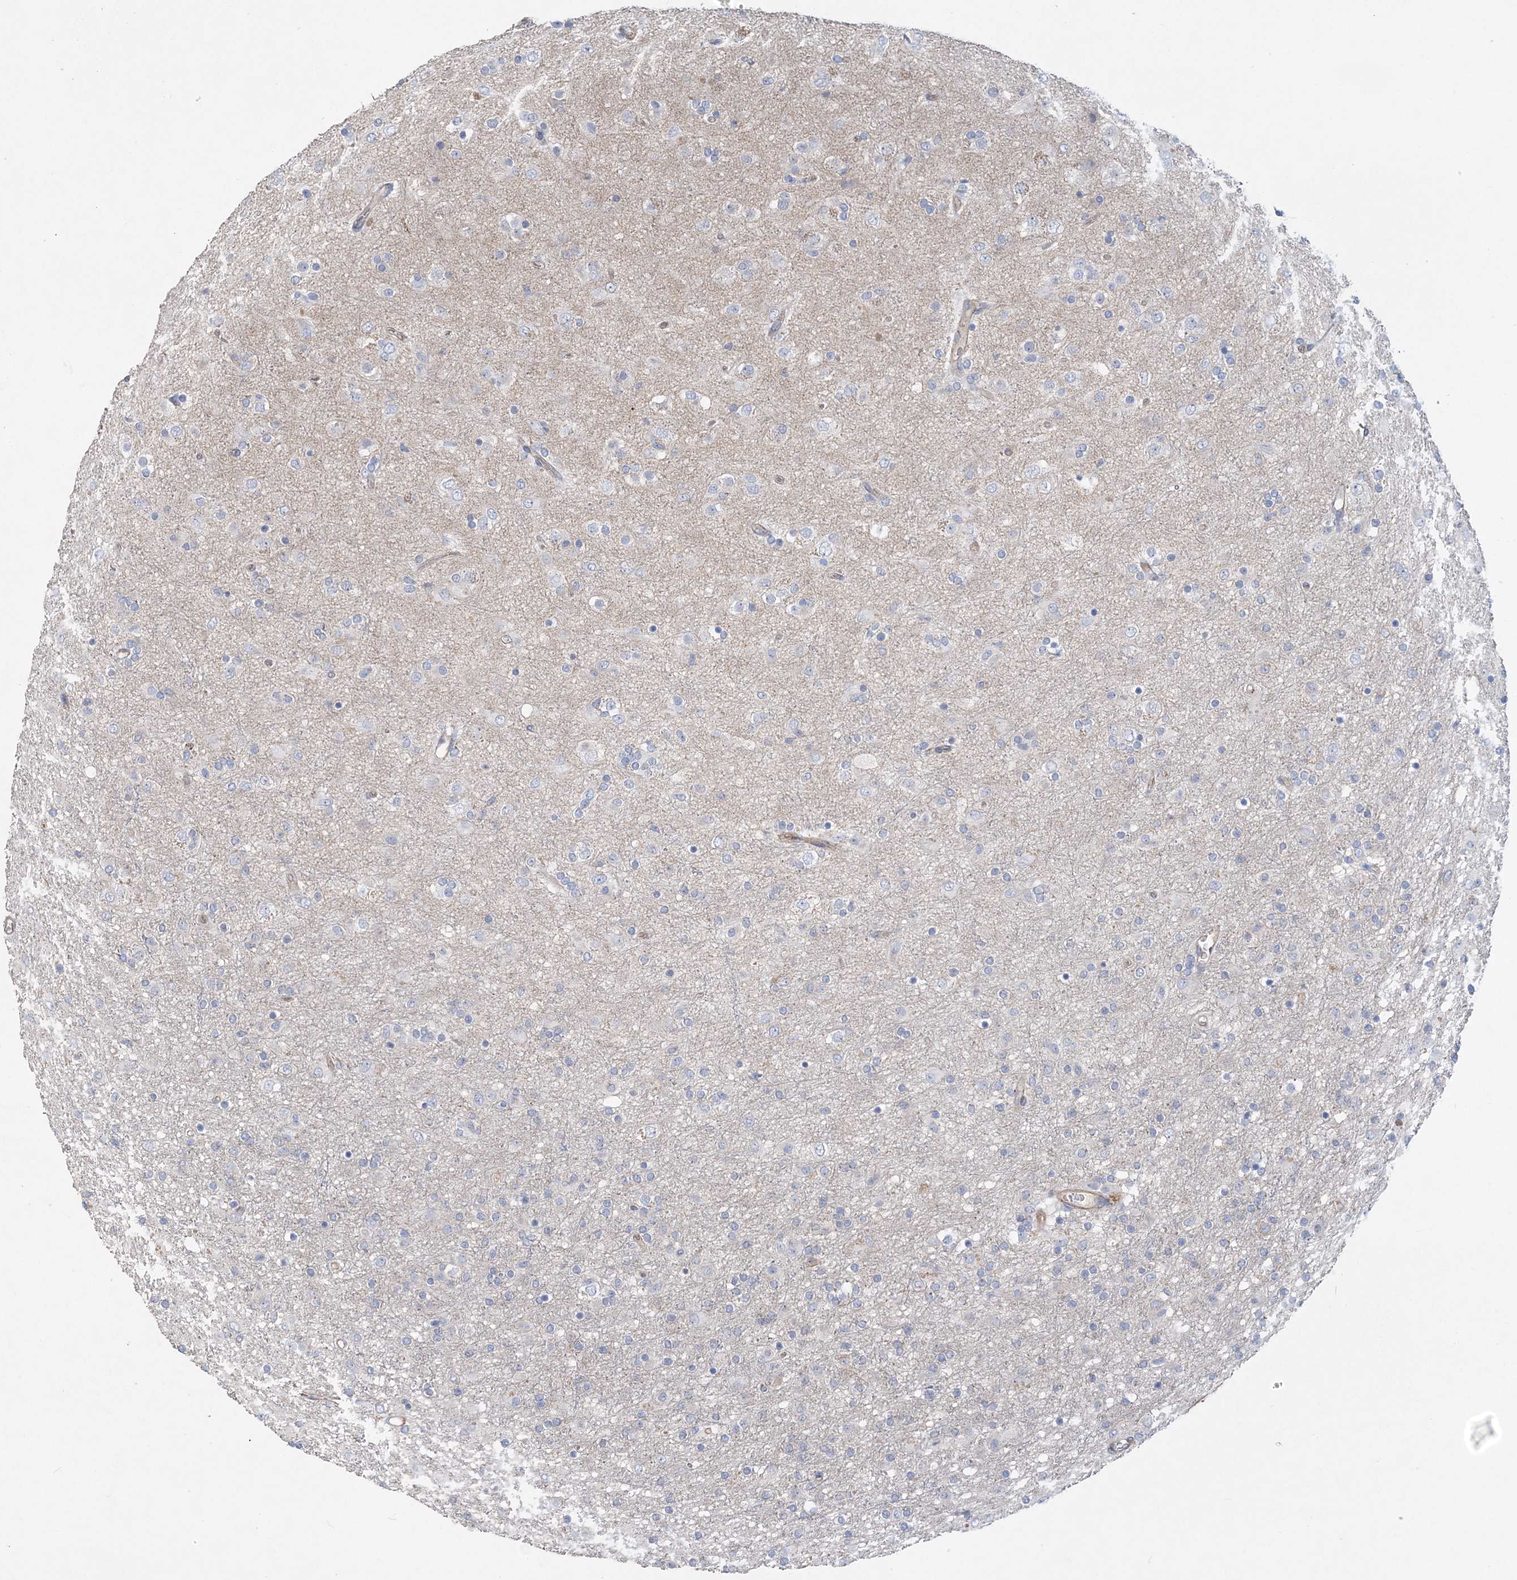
{"staining": {"intensity": "negative", "quantity": "none", "location": "none"}, "tissue": "glioma", "cell_type": "Tumor cells", "image_type": "cancer", "snomed": [{"axis": "morphology", "description": "Glioma, malignant, Low grade"}, {"axis": "topography", "description": "Brain"}], "caption": "There is no significant positivity in tumor cells of malignant glioma (low-grade).", "gene": "PIGC", "patient": {"sex": "male", "age": 65}}